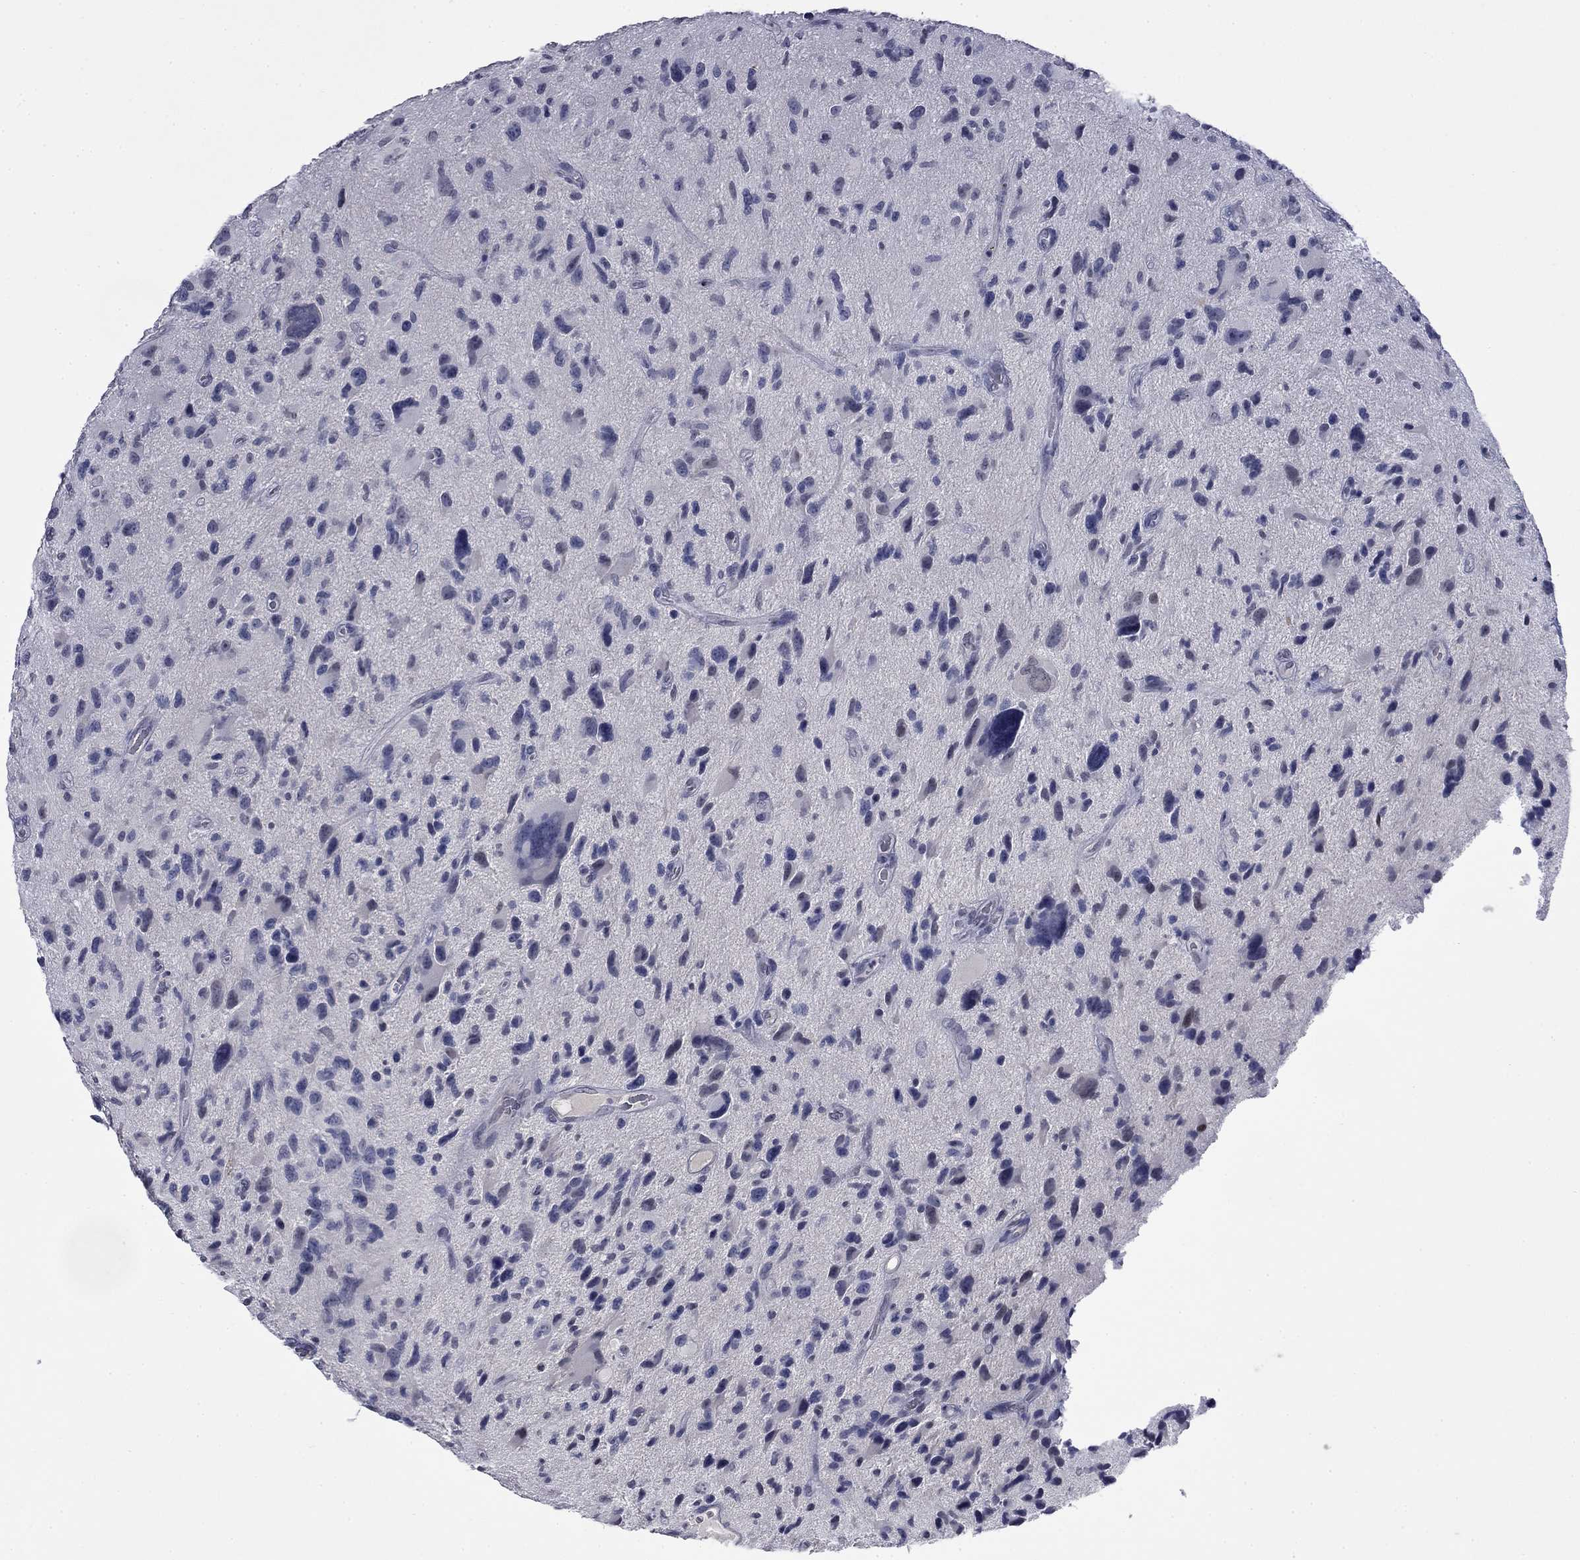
{"staining": {"intensity": "negative", "quantity": "none", "location": "none"}, "tissue": "glioma", "cell_type": "Tumor cells", "image_type": "cancer", "snomed": [{"axis": "morphology", "description": "Glioma, malignant, NOS"}, {"axis": "morphology", "description": "Glioma, malignant, High grade"}, {"axis": "topography", "description": "Brain"}], "caption": "Tumor cells show no significant expression in malignant glioma.", "gene": "SLC51A", "patient": {"sex": "female", "age": 71}}